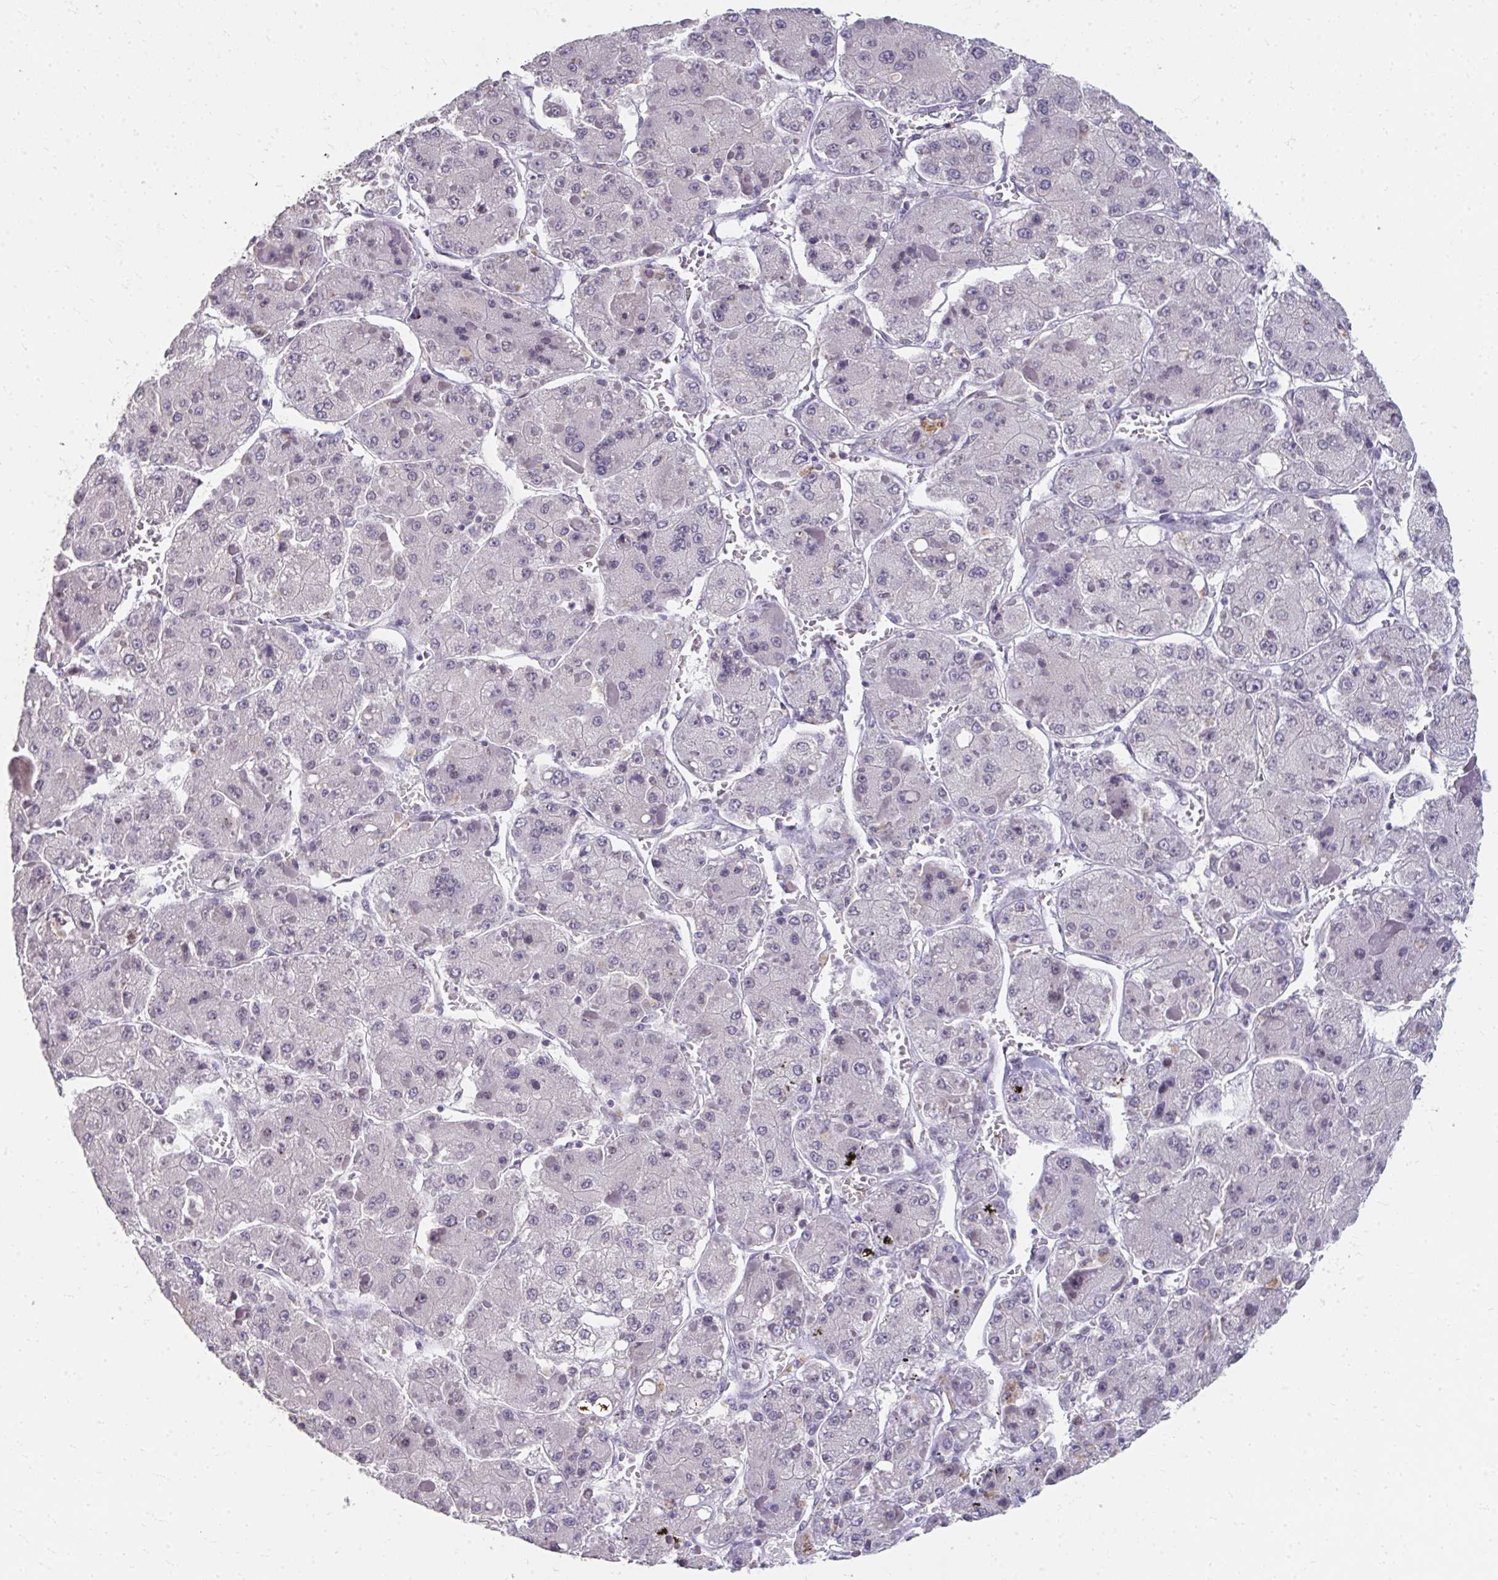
{"staining": {"intensity": "negative", "quantity": "none", "location": "none"}, "tissue": "liver cancer", "cell_type": "Tumor cells", "image_type": "cancer", "snomed": [{"axis": "morphology", "description": "Carcinoma, Hepatocellular, NOS"}, {"axis": "topography", "description": "Liver"}], "caption": "Immunohistochemistry (IHC) micrograph of neoplastic tissue: human liver cancer stained with DAB (3,3'-diaminobenzidine) exhibits no significant protein expression in tumor cells.", "gene": "NUP133", "patient": {"sex": "female", "age": 73}}